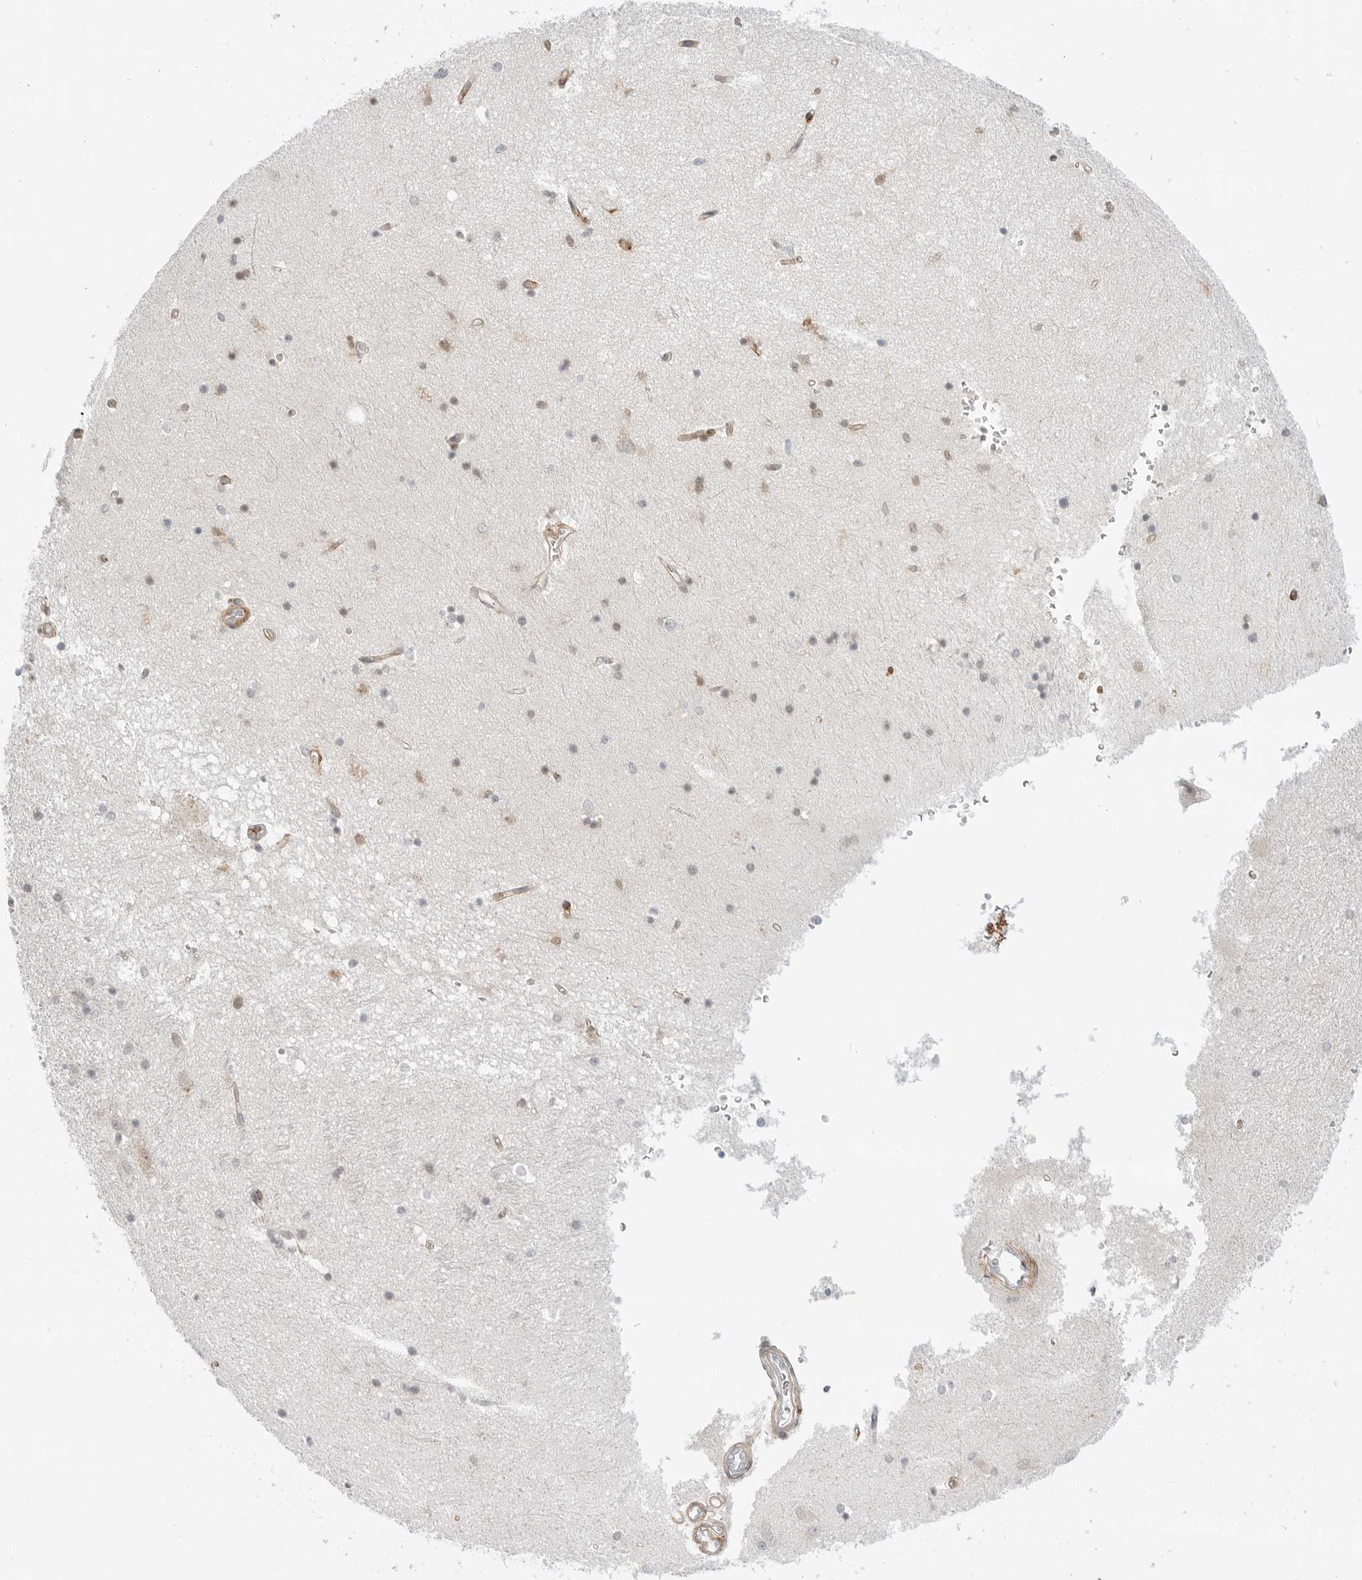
{"staining": {"intensity": "weak", "quantity": "<25%", "location": "cytoplasmic/membranous"}, "tissue": "hippocampus", "cell_type": "Glial cells", "image_type": "normal", "snomed": [{"axis": "morphology", "description": "Normal tissue, NOS"}, {"axis": "topography", "description": "Hippocampus"}], "caption": "This is an immunohistochemistry image of benign human hippocampus. There is no positivity in glial cells.", "gene": "C1QTNF1", "patient": {"sex": "male", "age": 45}}